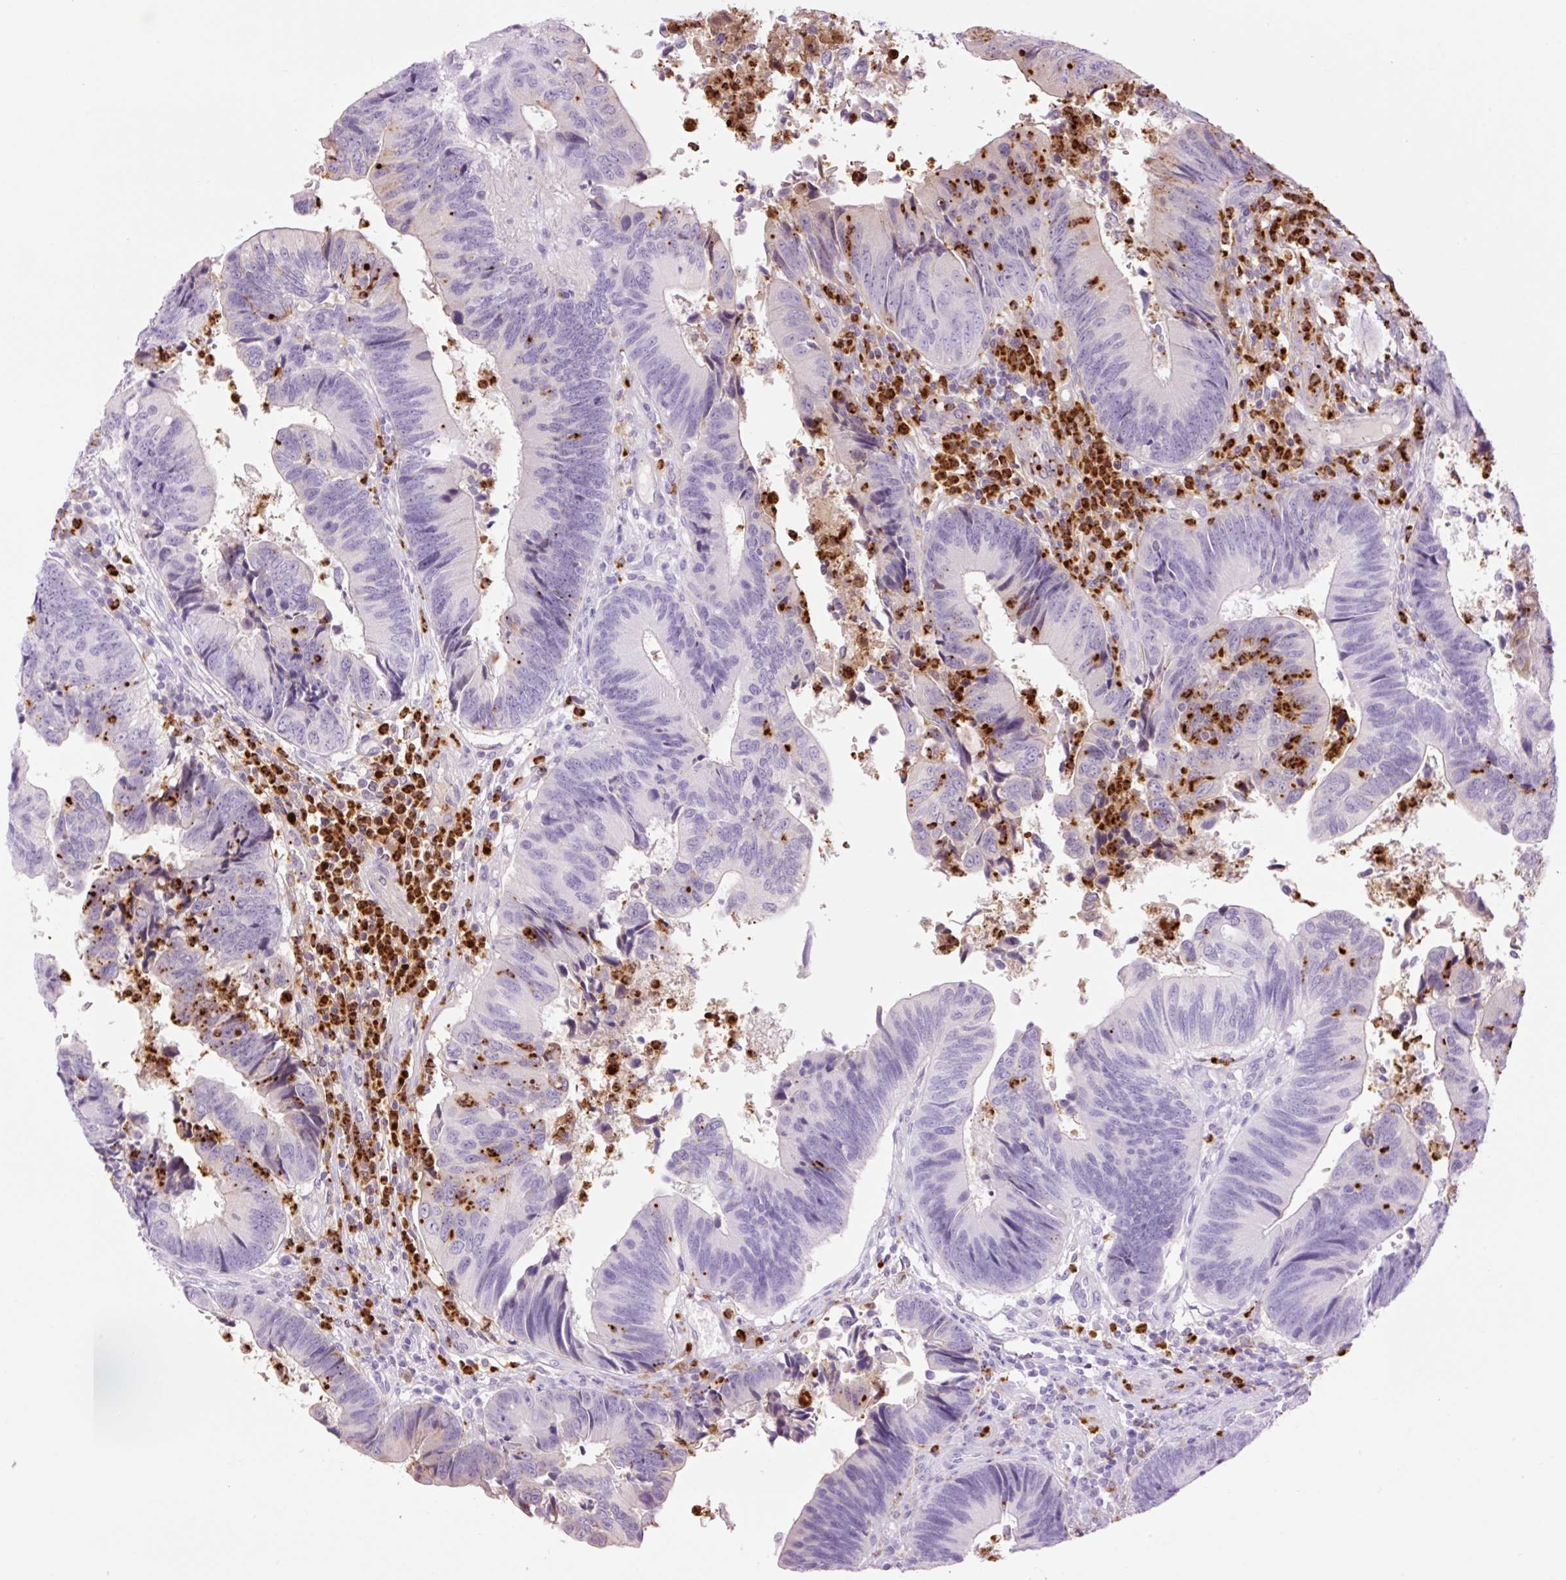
{"staining": {"intensity": "negative", "quantity": "none", "location": "none"}, "tissue": "colorectal cancer", "cell_type": "Tumor cells", "image_type": "cancer", "snomed": [{"axis": "morphology", "description": "Adenocarcinoma, NOS"}, {"axis": "topography", "description": "Colon"}], "caption": "Immunohistochemical staining of human colorectal cancer demonstrates no significant expression in tumor cells.", "gene": "LYZ", "patient": {"sex": "female", "age": 67}}